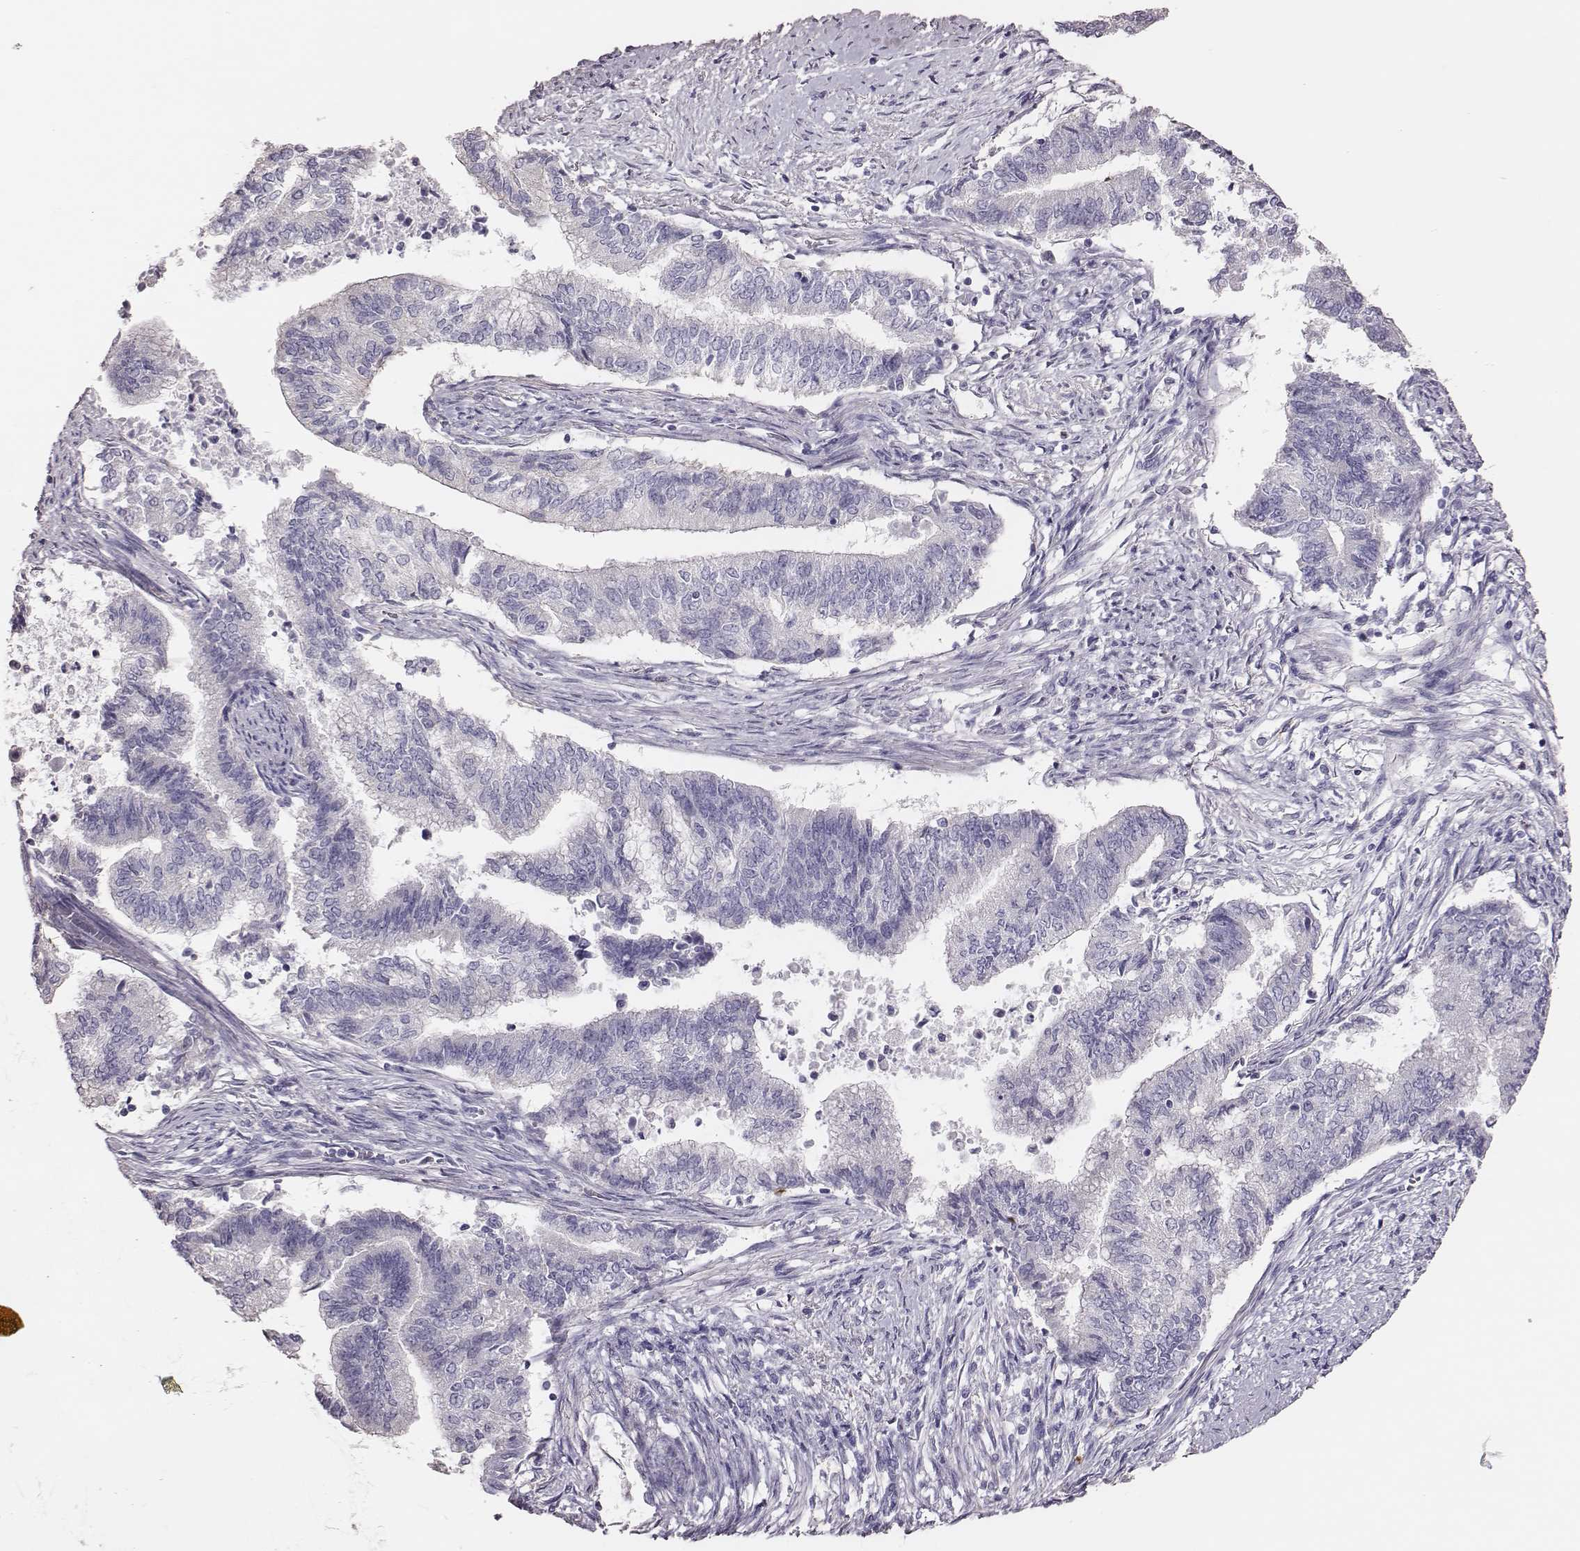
{"staining": {"intensity": "negative", "quantity": "none", "location": "none"}, "tissue": "endometrial cancer", "cell_type": "Tumor cells", "image_type": "cancer", "snomed": [{"axis": "morphology", "description": "Adenocarcinoma, NOS"}, {"axis": "topography", "description": "Endometrium"}], "caption": "A histopathology image of endometrial adenocarcinoma stained for a protein exhibits no brown staining in tumor cells.", "gene": "P2RY10", "patient": {"sex": "female", "age": 65}}